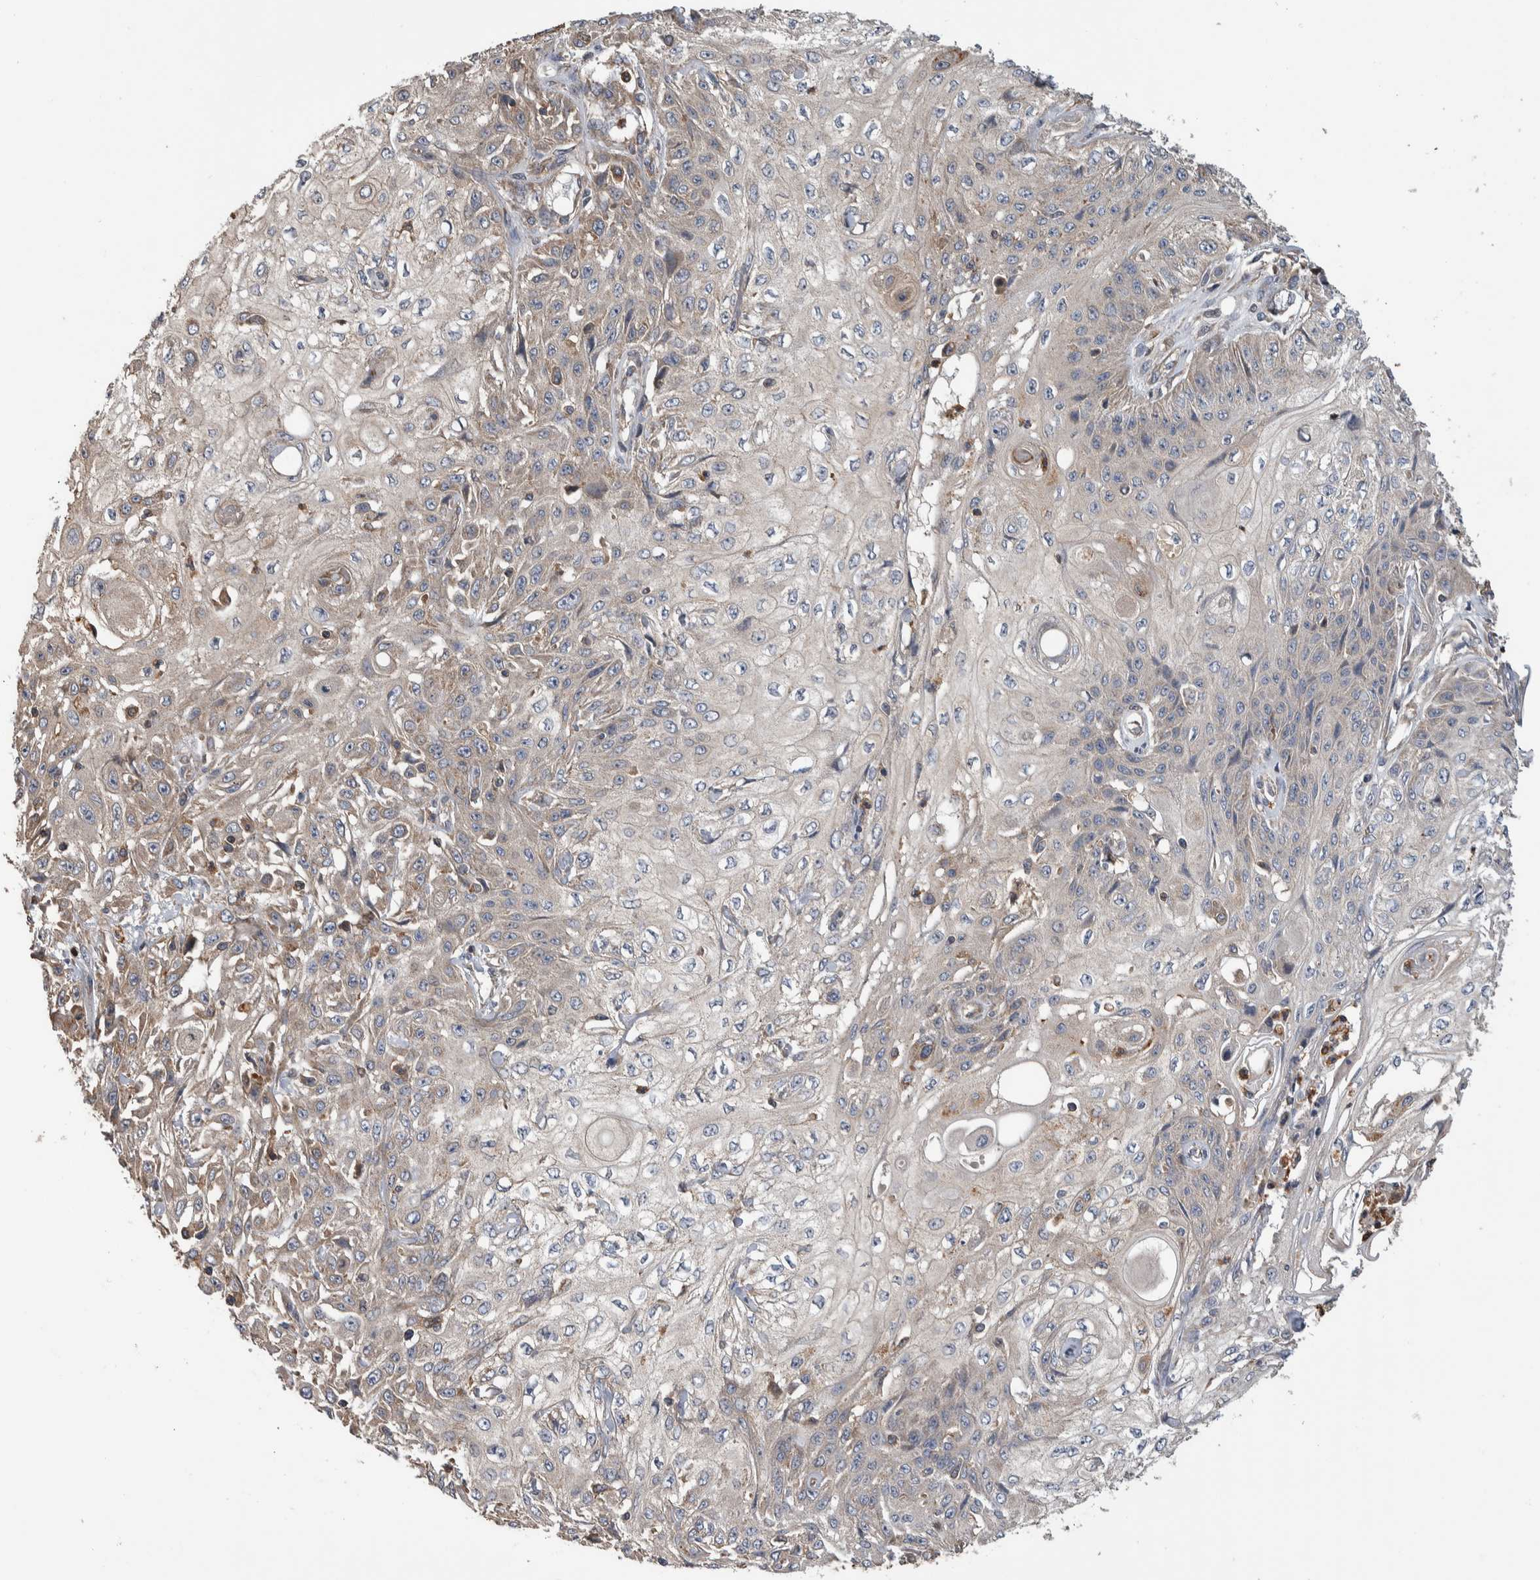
{"staining": {"intensity": "weak", "quantity": "<25%", "location": "cytoplasmic/membranous"}, "tissue": "skin cancer", "cell_type": "Tumor cells", "image_type": "cancer", "snomed": [{"axis": "morphology", "description": "Squamous cell carcinoma, NOS"}, {"axis": "morphology", "description": "Squamous cell carcinoma, metastatic, NOS"}, {"axis": "topography", "description": "Skin"}, {"axis": "topography", "description": "Lymph node"}], "caption": "Photomicrograph shows no significant protein staining in tumor cells of skin cancer. Nuclei are stained in blue.", "gene": "SDCBP", "patient": {"sex": "male", "age": 75}}